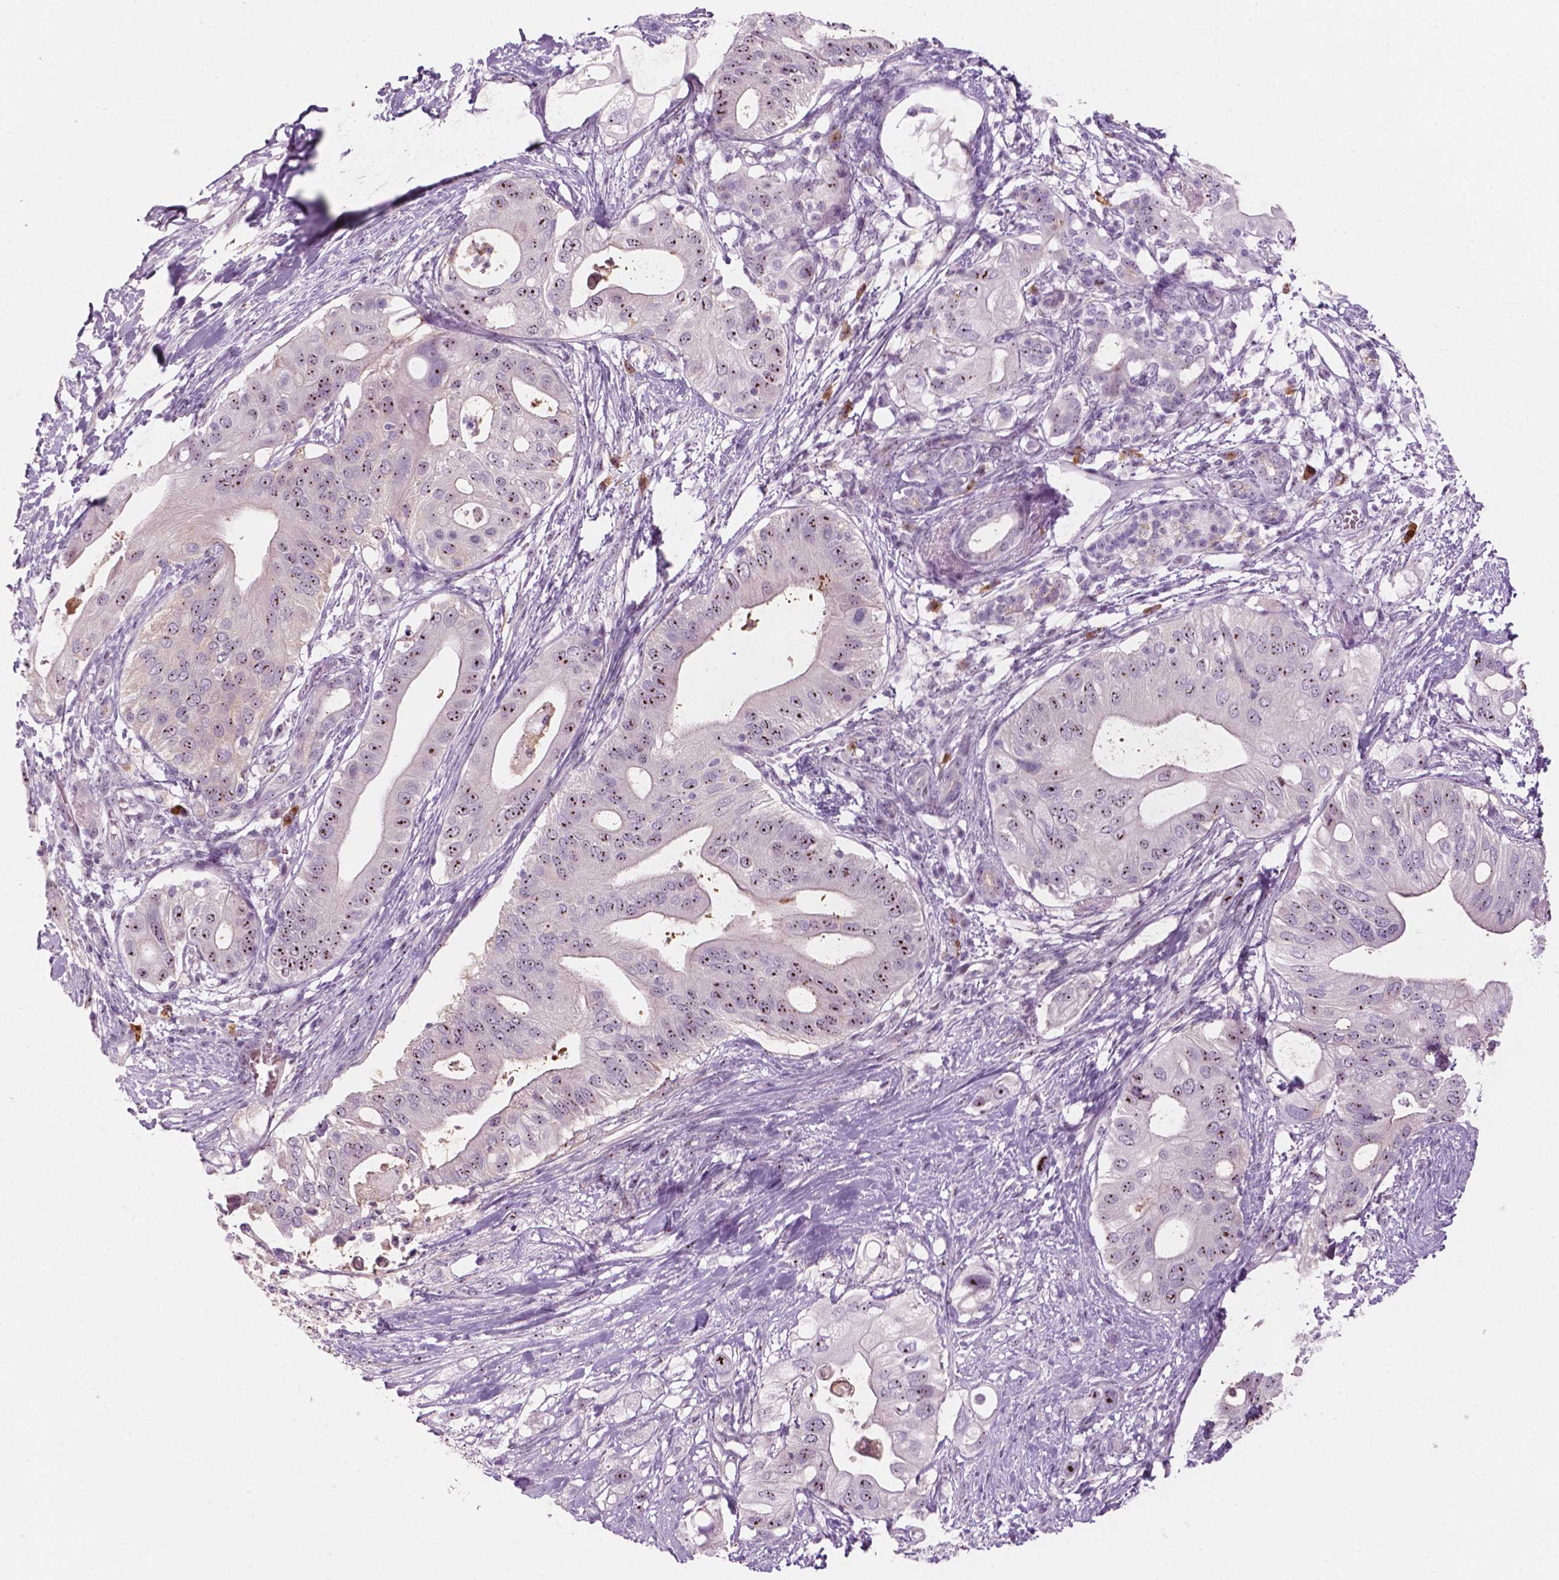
{"staining": {"intensity": "moderate", "quantity": "25%-75%", "location": "nuclear"}, "tissue": "pancreatic cancer", "cell_type": "Tumor cells", "image_type": "cancer", "snomed": [{"axis": "morphology", "description": "Adenocarcinoma, NOS"}, {"axis": "topography", "description": "Pancreas"}], "caption": "Tumor cells reveal medium levels of moderate nuclear positivity in approximately 25%-75% of cells in human pancreatic cancer (adenocarcinoma).", "gene": "ZNF853", "patient": {"sex": "female", "age": 72}}